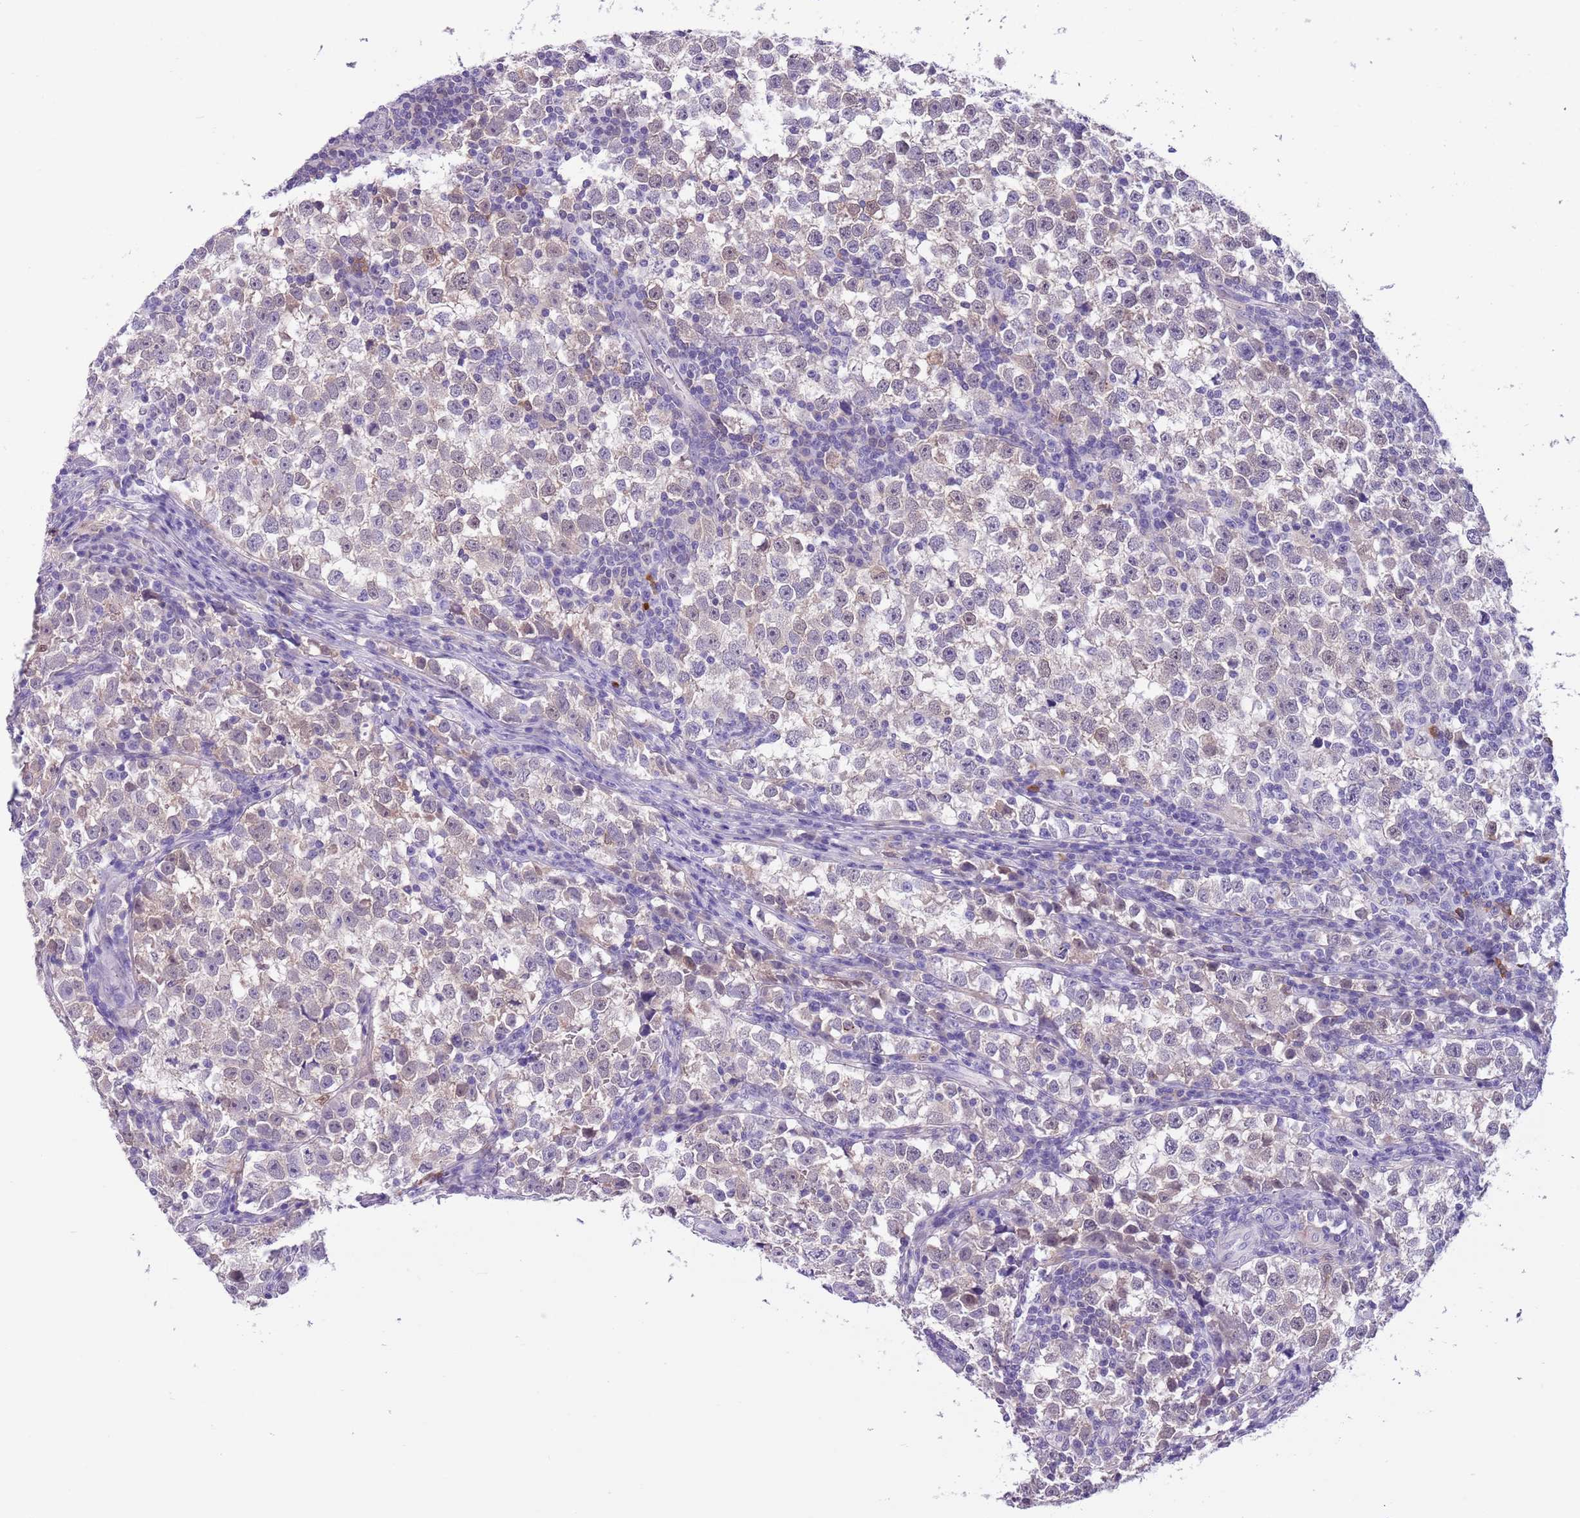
{"staining": {"intensity": "negative", "quantity": "none", "location": "none"}, "tissue": "testis cancer", "cell_type": "Tumor cells", "image_type": "cancer", "snomed": [{"axis": "morphology", "description": "Normal tissue, NOS"}, {"axis": "morphology", "description": "Seminoma, NOS"}, {"axis": "topography", "description": "Testis"}], "caption": "This histopathology image is of seminoma (testis) stained with immunohistochemistry to label a protein in brown with the nuclei are counter-stained blue. There is no positivity in tumor cells.", "gene": "PFKFB2", "patient": {"sex": "male", "age": 43}}